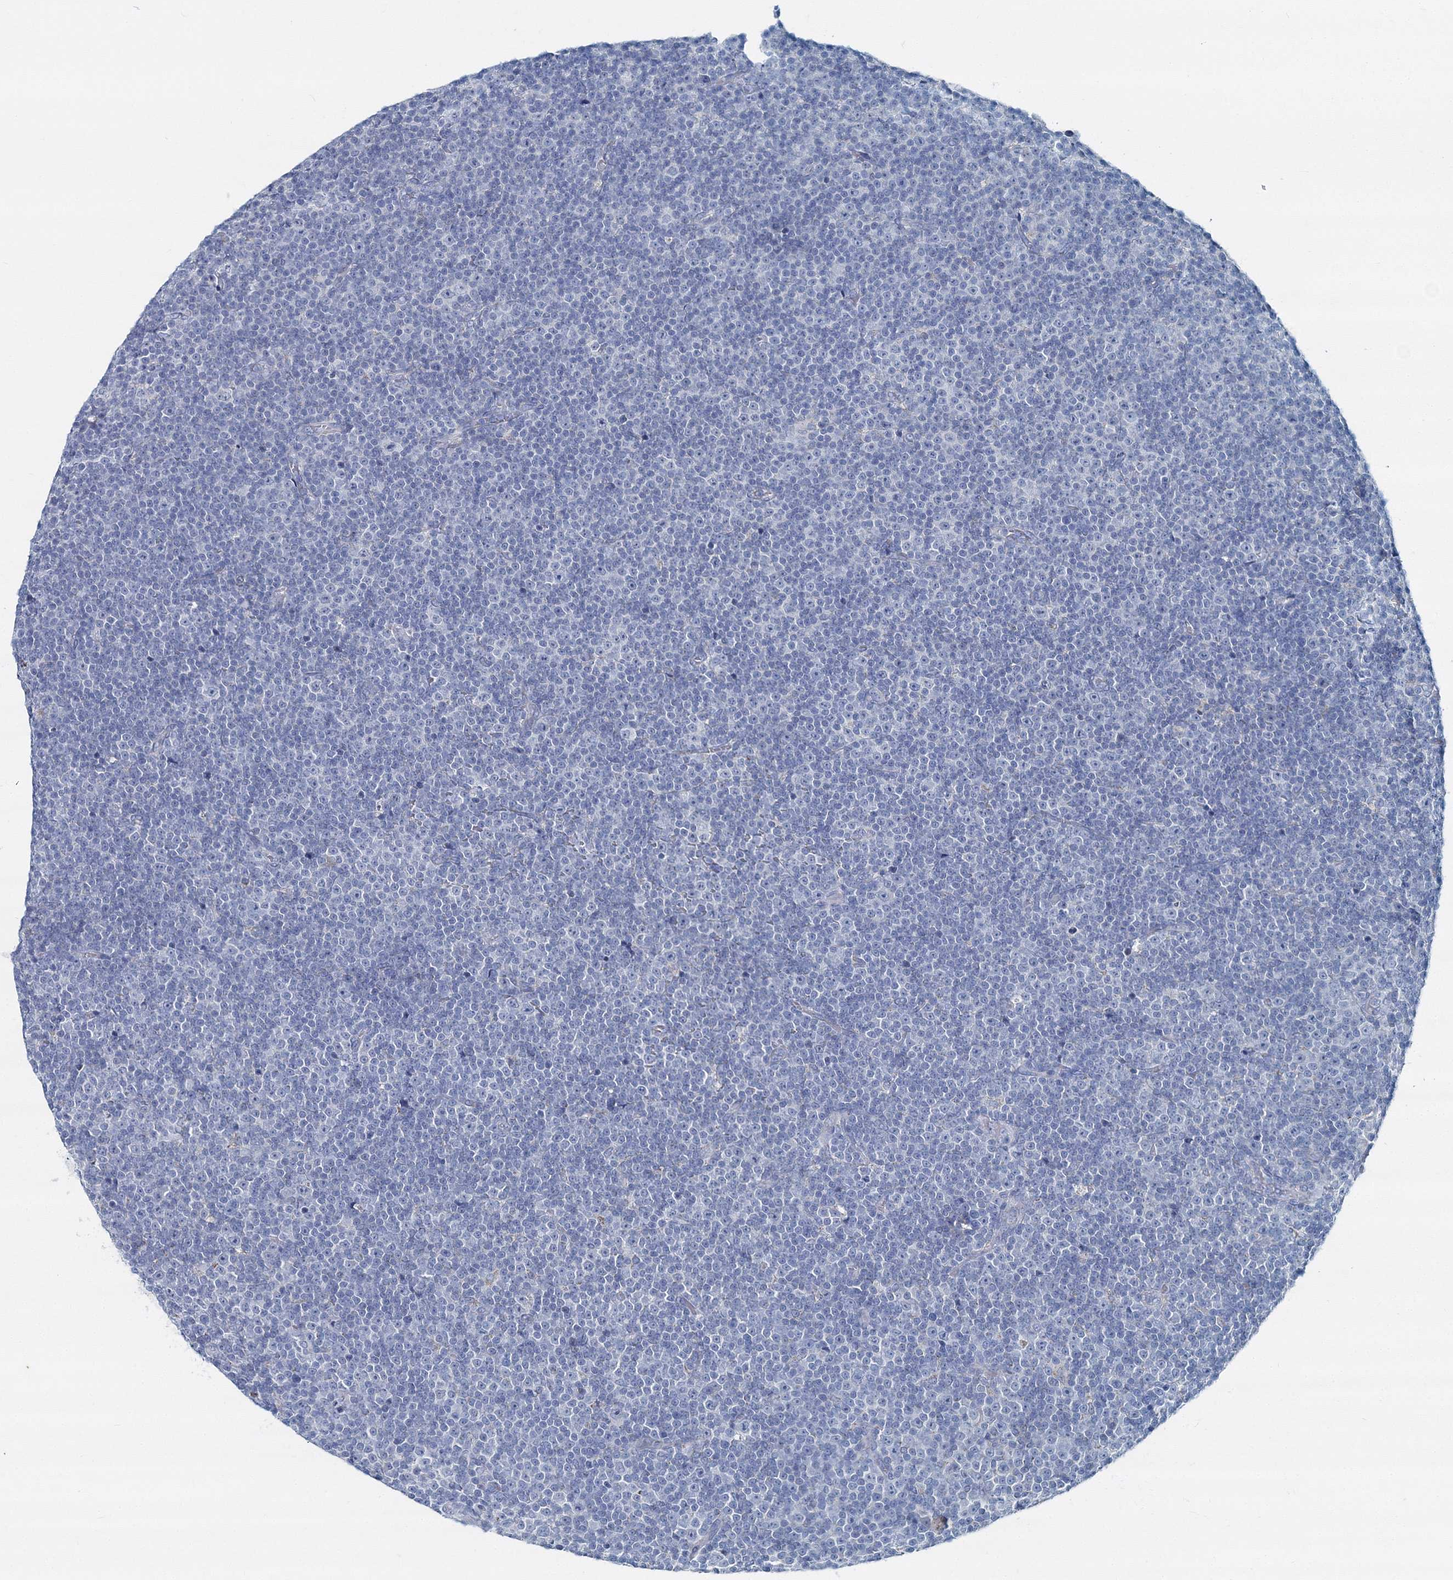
{"staining": {"intensity": "negative", "quantity": "none", "location": "none"}, "tissue": "lymphoma", "cell_type": "Tumor cells", "image_type": "cancer", "snomed": [{"axis": "morphology", "description": "Malignant lymphoma, non-Hodgkin's type, Low grade"}, {"axis": "topography", "description": "Lymph node"}], "caption": "This is a image of immunohistochemistry (IHC) staining of lymphoma, which shows no positivity in tumor cells. (IHC, brightfield microscopy, high magnification).", "gene": "GABARAPL2", "patient": {"sex": "female", "age": 67}}